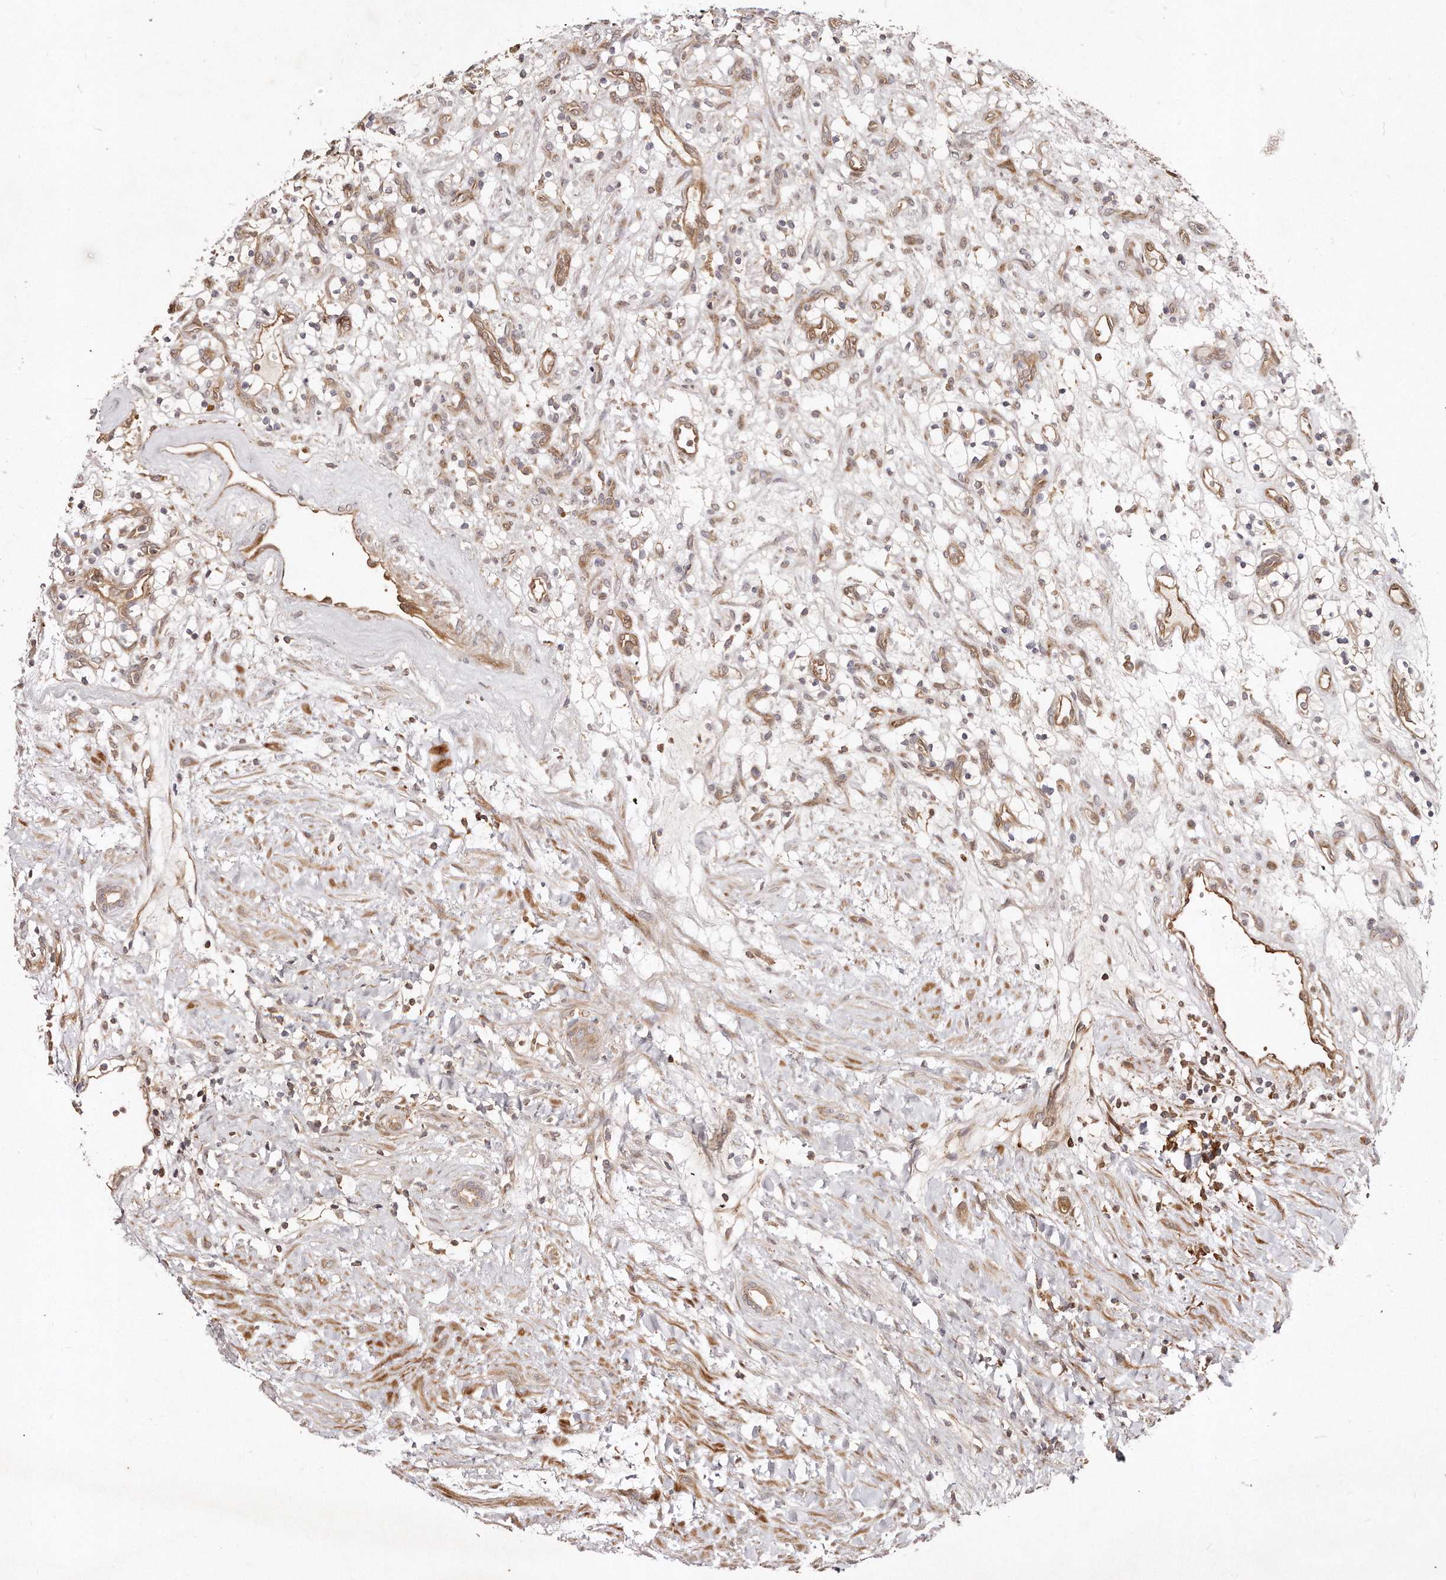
{"staining": {"intensity": "negative", "quantity": "none", "location": "none"}, "tissue": "renal cancer", "cell_type": "Tumor cells", "image_type": "cancer", "snomed": [{"axis": "morphology", "description": "Adenocarcinoma, NOS"}, {"axis": "topography", "description": "Kidney"}], "caption": "Tumor cells show no significant protein expression in adenocarcinoma (renal). The staining was performed using DAB (3,3'-diaminobenzidine) to visualize the protein expression in brown, while the nuclei were stained in blue with hematoxylin (Magnification: 20x).", "gene": "GBP4", "patient": {"sex": "female", "age": 57}}